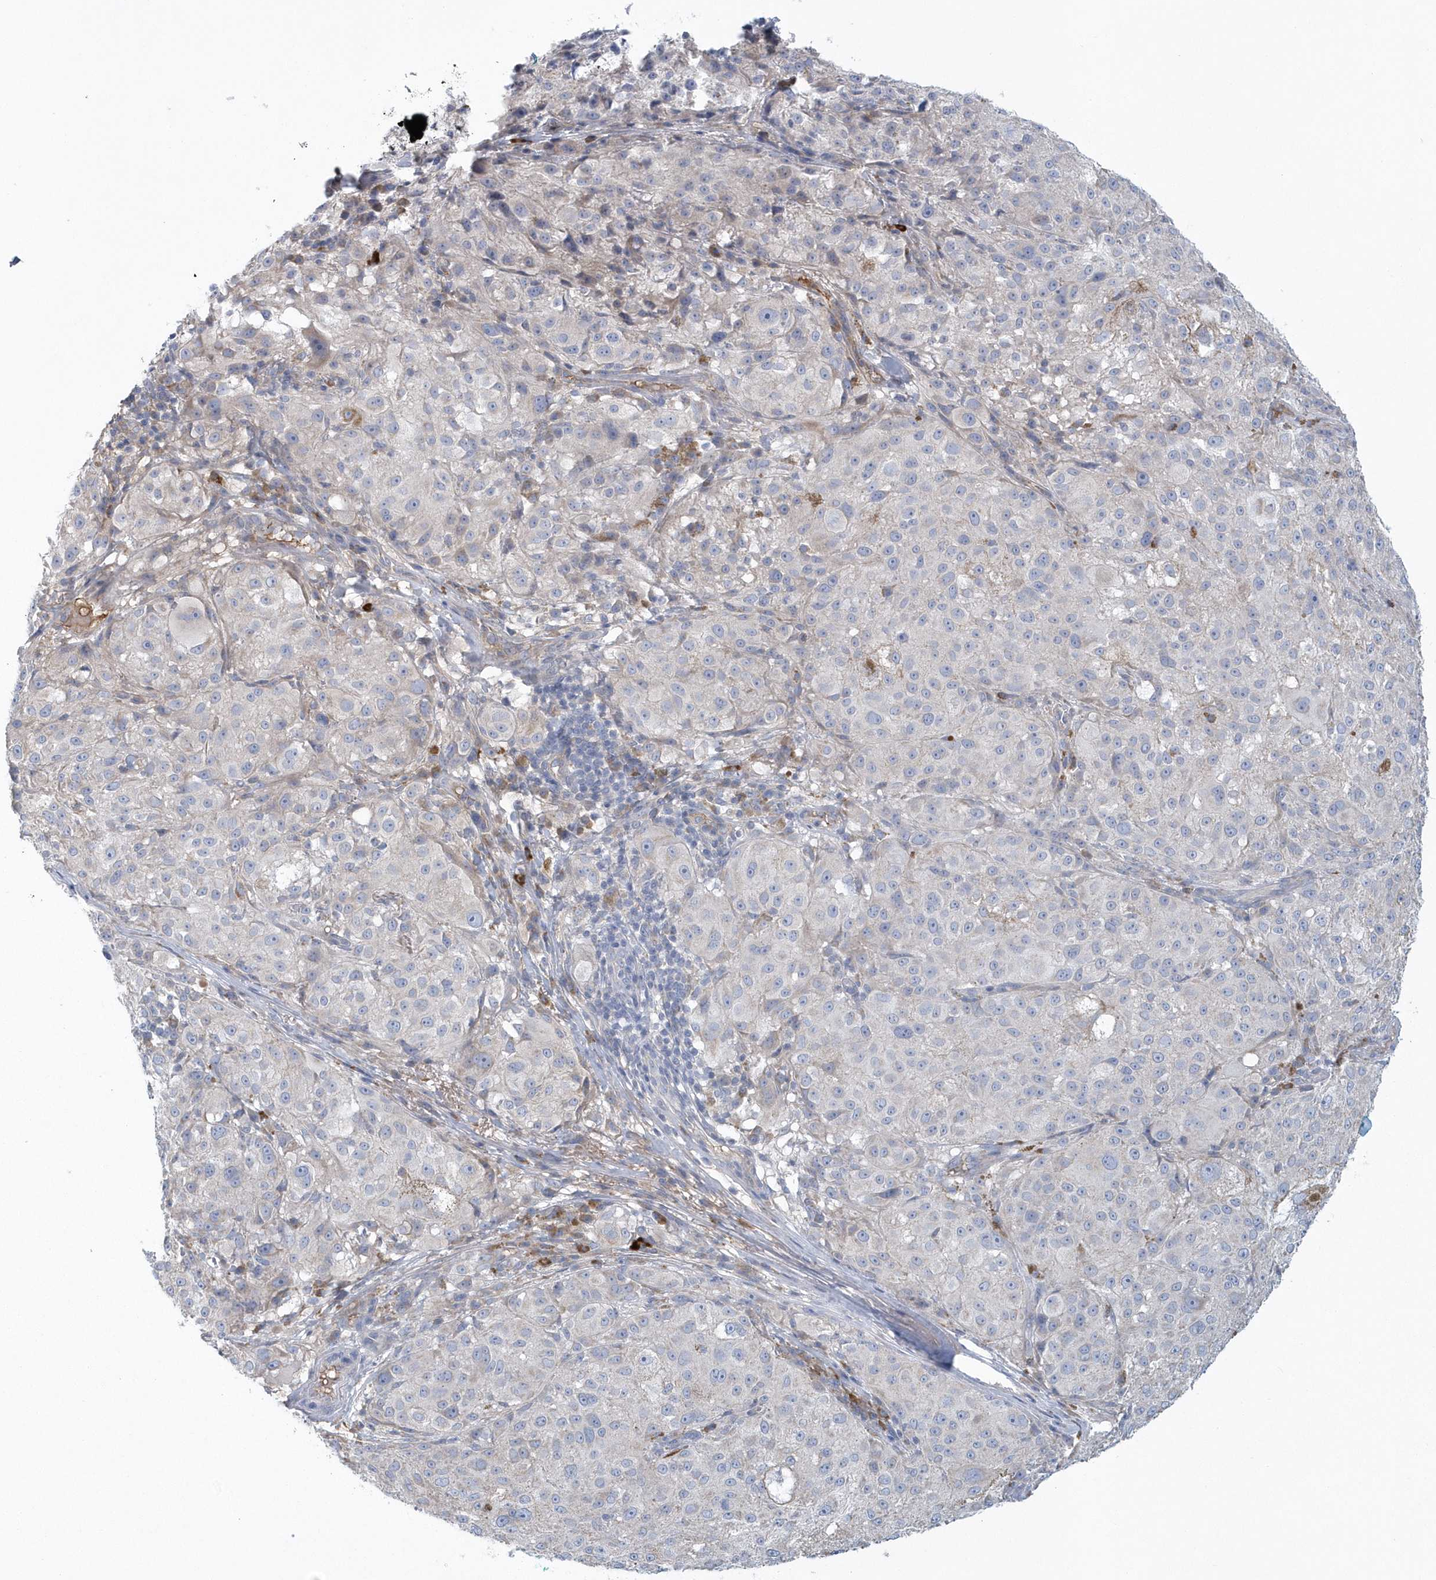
{"staining": {"intensity": "negative", "quantity": "none", "location": "none"}, "tissue": "melanoma", "cell_type": "Tumor cells", "image_type": "cancer", "snomed": [{"axis": "morphology", "description": "Necrosis, NOS"}, {"axis": "morphology", "description": "Malignant melanoma, NOS"}, {"axis": "topography", "description": "Skin"}], "caption": "This is a micrograph of immunohistochemistry staining of melanoma, which shows no expression in tumor cells. (DAB immunohistochemistry (IHC) visualized using brightfield microscopy, high magnification).", "gene": "SPATA18", "patient": {"sex": "female", "age": 87}}